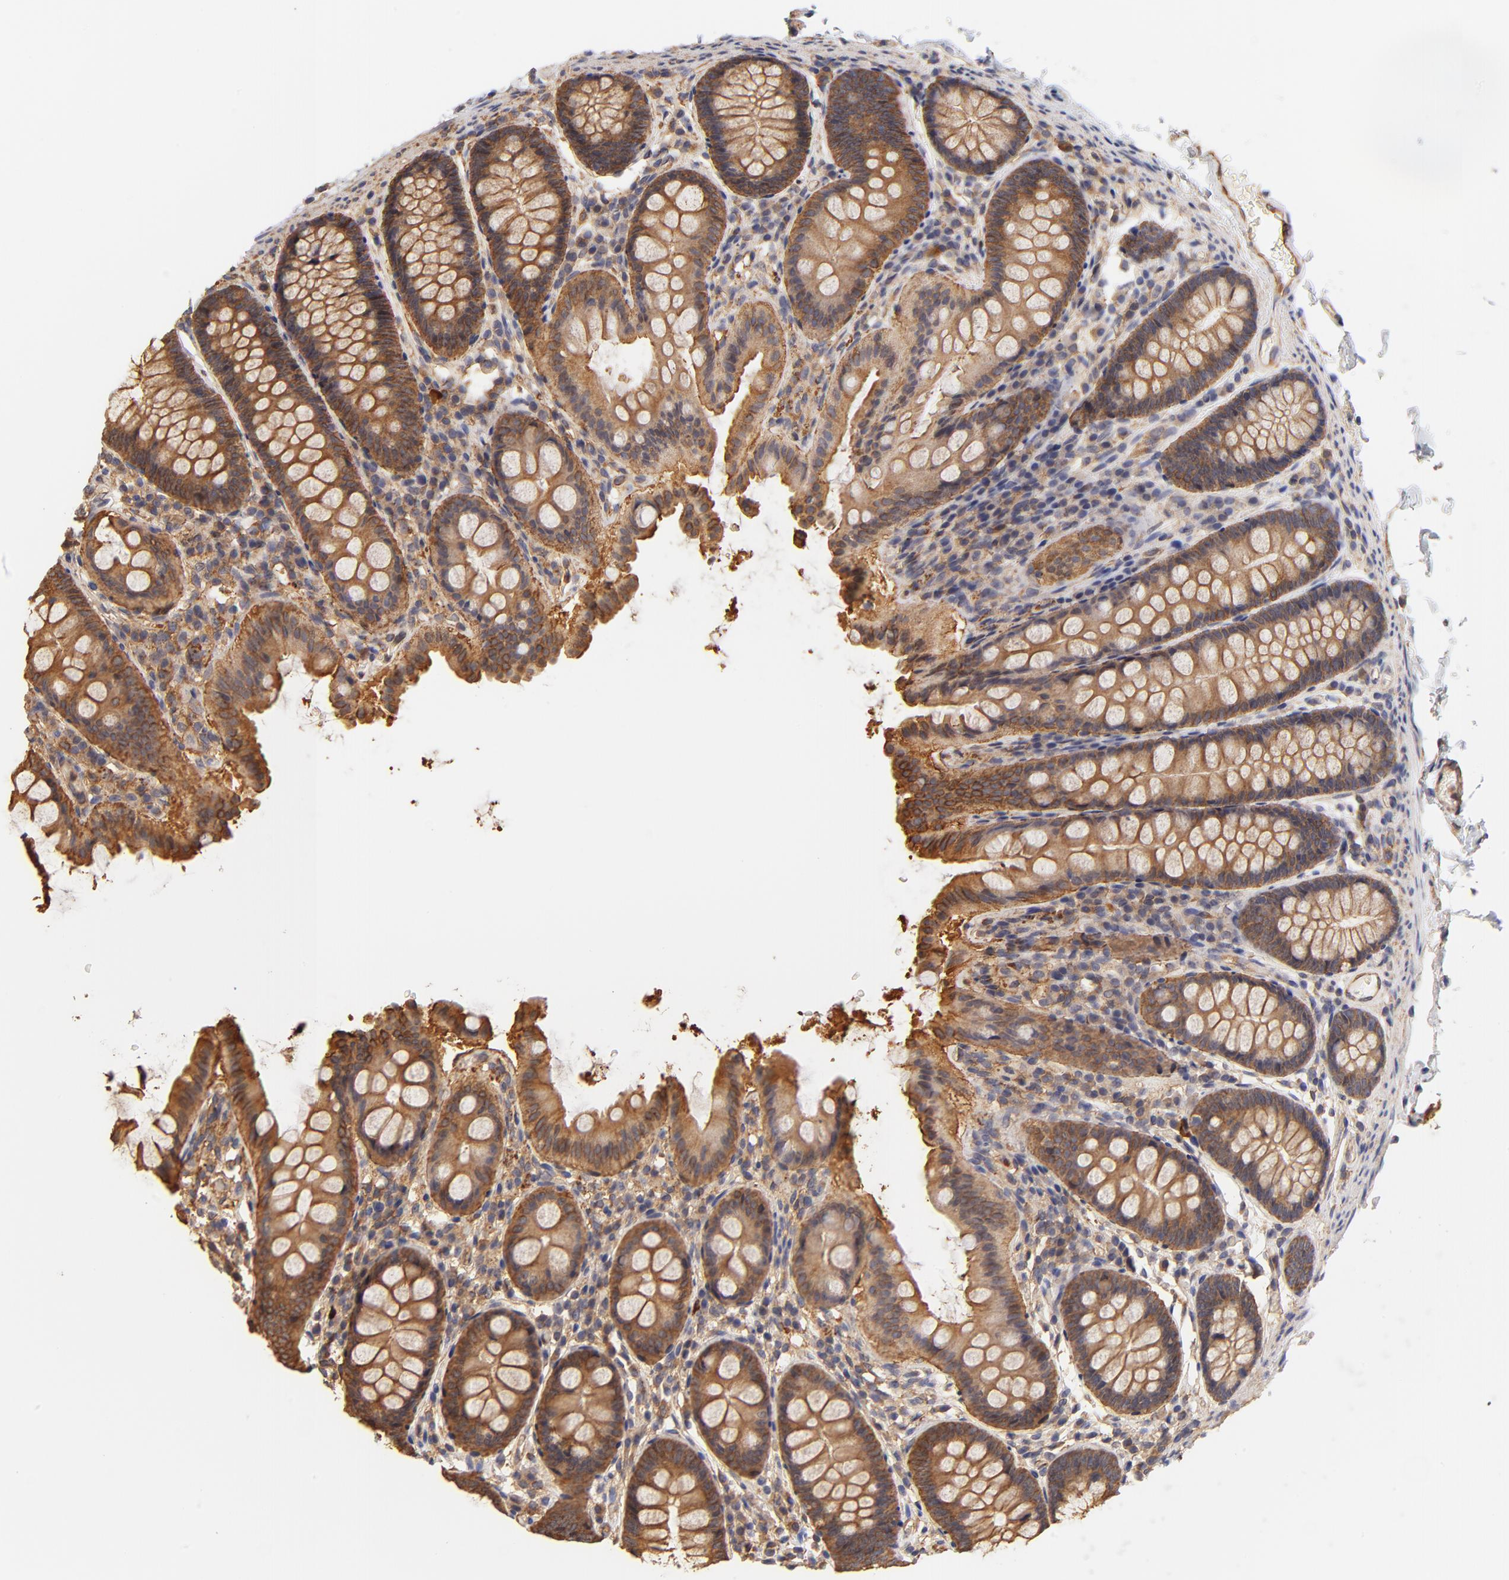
{"staining": {"intensity": "weak", "quantity": "25%-75%", "location": "cytoplasmic/membranous"}, "tissue": "colon", "cell_type": "Endothelial cells", "image_type": "normal", "snomed": [{"axis": "morphology", "description": "Normal tissue, NOS"}, {"axis": "topography", "description": "Colon"}], "caption": "The immunohistochemical stain labels weak cytoplasmic/membranous positivity in endothelial cells of benign colon. (Stains: DAB (3,3'-diaminobenzidine) in brown, nuclei in blue, Microscopy: brightfield microscopy at high magnification).", "gene": "FCMR", "patient": {"sex": "female", "age": 61}}